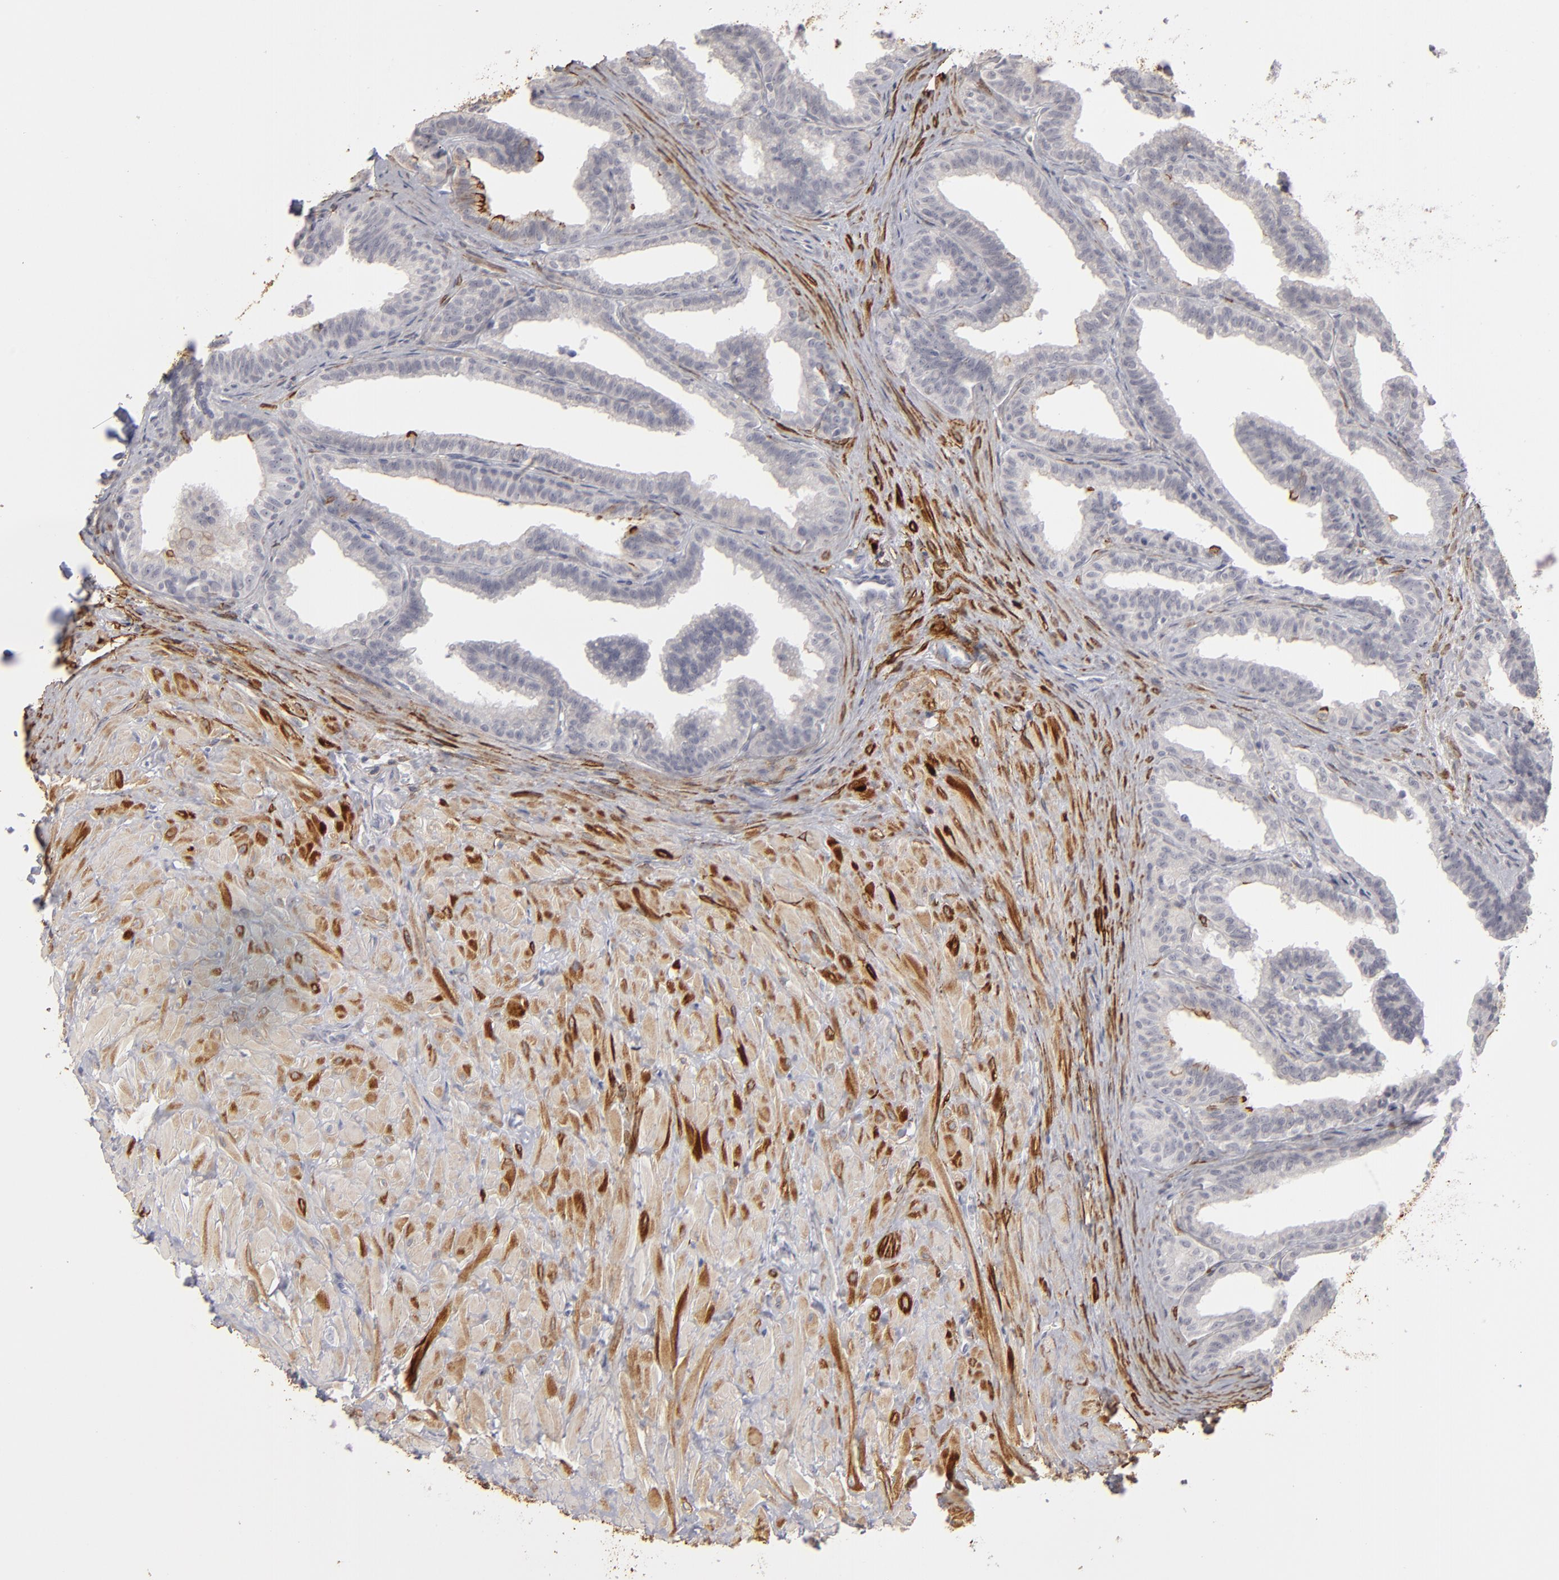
{"staining": {"intensity": "negative", "quantity": "none", "location": "none"}, "tissue": "seminal vesicle", "cell_type": "Glandular cells", "image_type": "normal", "snomed": [{"axis": "morphology", "description": "Normal tissue, NOS"}, {"axis": "topography", "description": "Seminal veicle"}], "caption": "Seminal vesicle stained for a protein using IHC displays no positivity glandular cells.", "gene": "KIAA1210", "patient": {"sex": "male", "age": 26}}